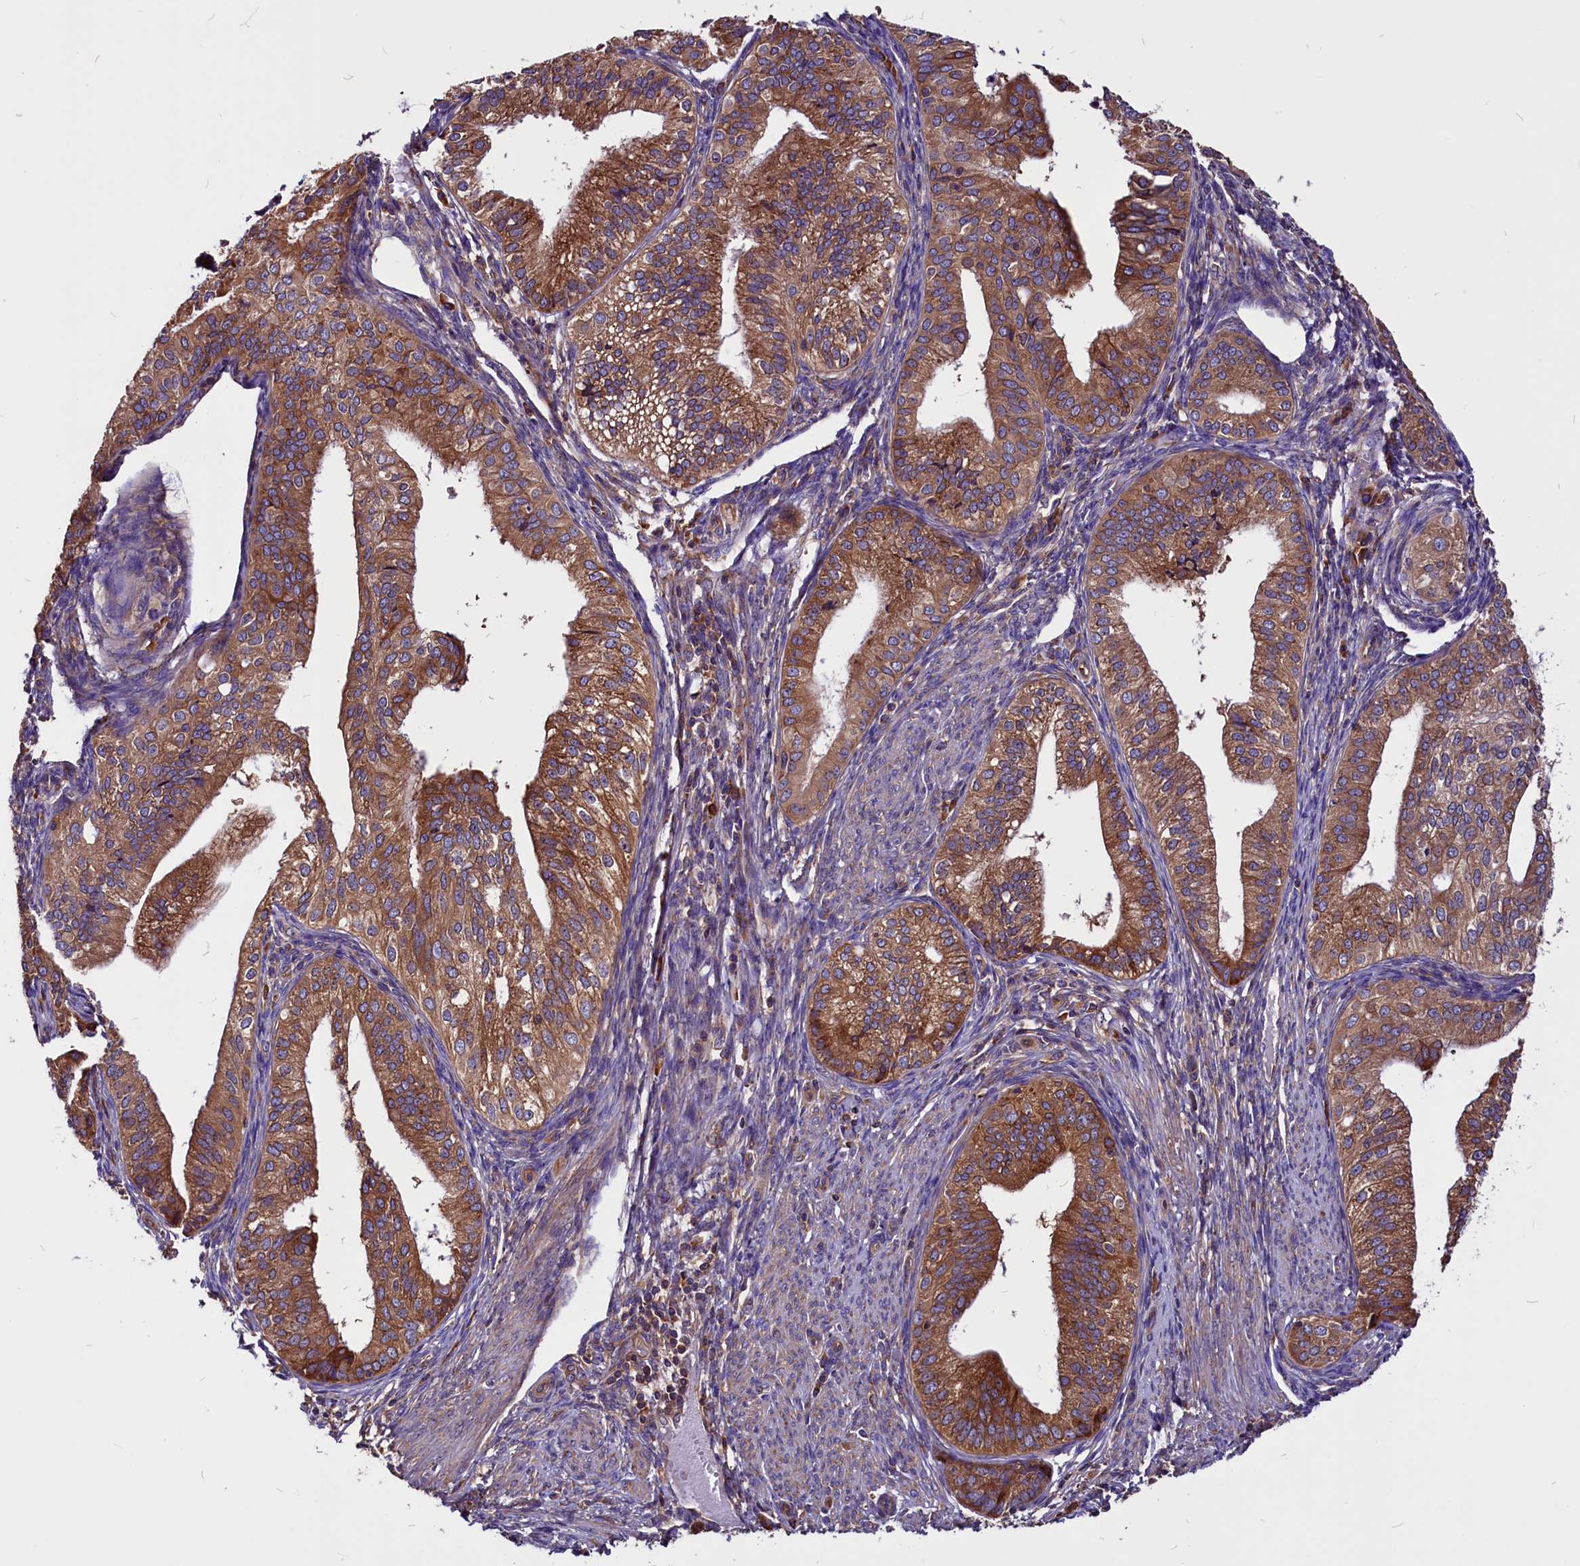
{"staining": {"intensity": "strong", "quantity": ">75%", "location": "cytoplasmic/membranous"}, "tissue": "endometrial cancer", "cell_type": "Tumor cells", "image_type": "cancer", "snomed": [{"axis": "morphology", "description": "Adenocarcinoma, NOS"}, {"axis": "topography", "description": "Endometrium"}], "caption": "An immunohistochemistry (IHC) histopathology image of neoplastic tissue is shown. Protein staining in brown shows strong cytoplasmic/membranous positivity in adenocarcinoma (endometrial) within tumor cells. (Stains: DAB (3,3'-diaminobenzidine) in brown, nuclei in blue, Microscopy: brightfield microscopy at high magnification).", "gene": "EIF3G", "patient": {"sex": "female", "age": 50}}